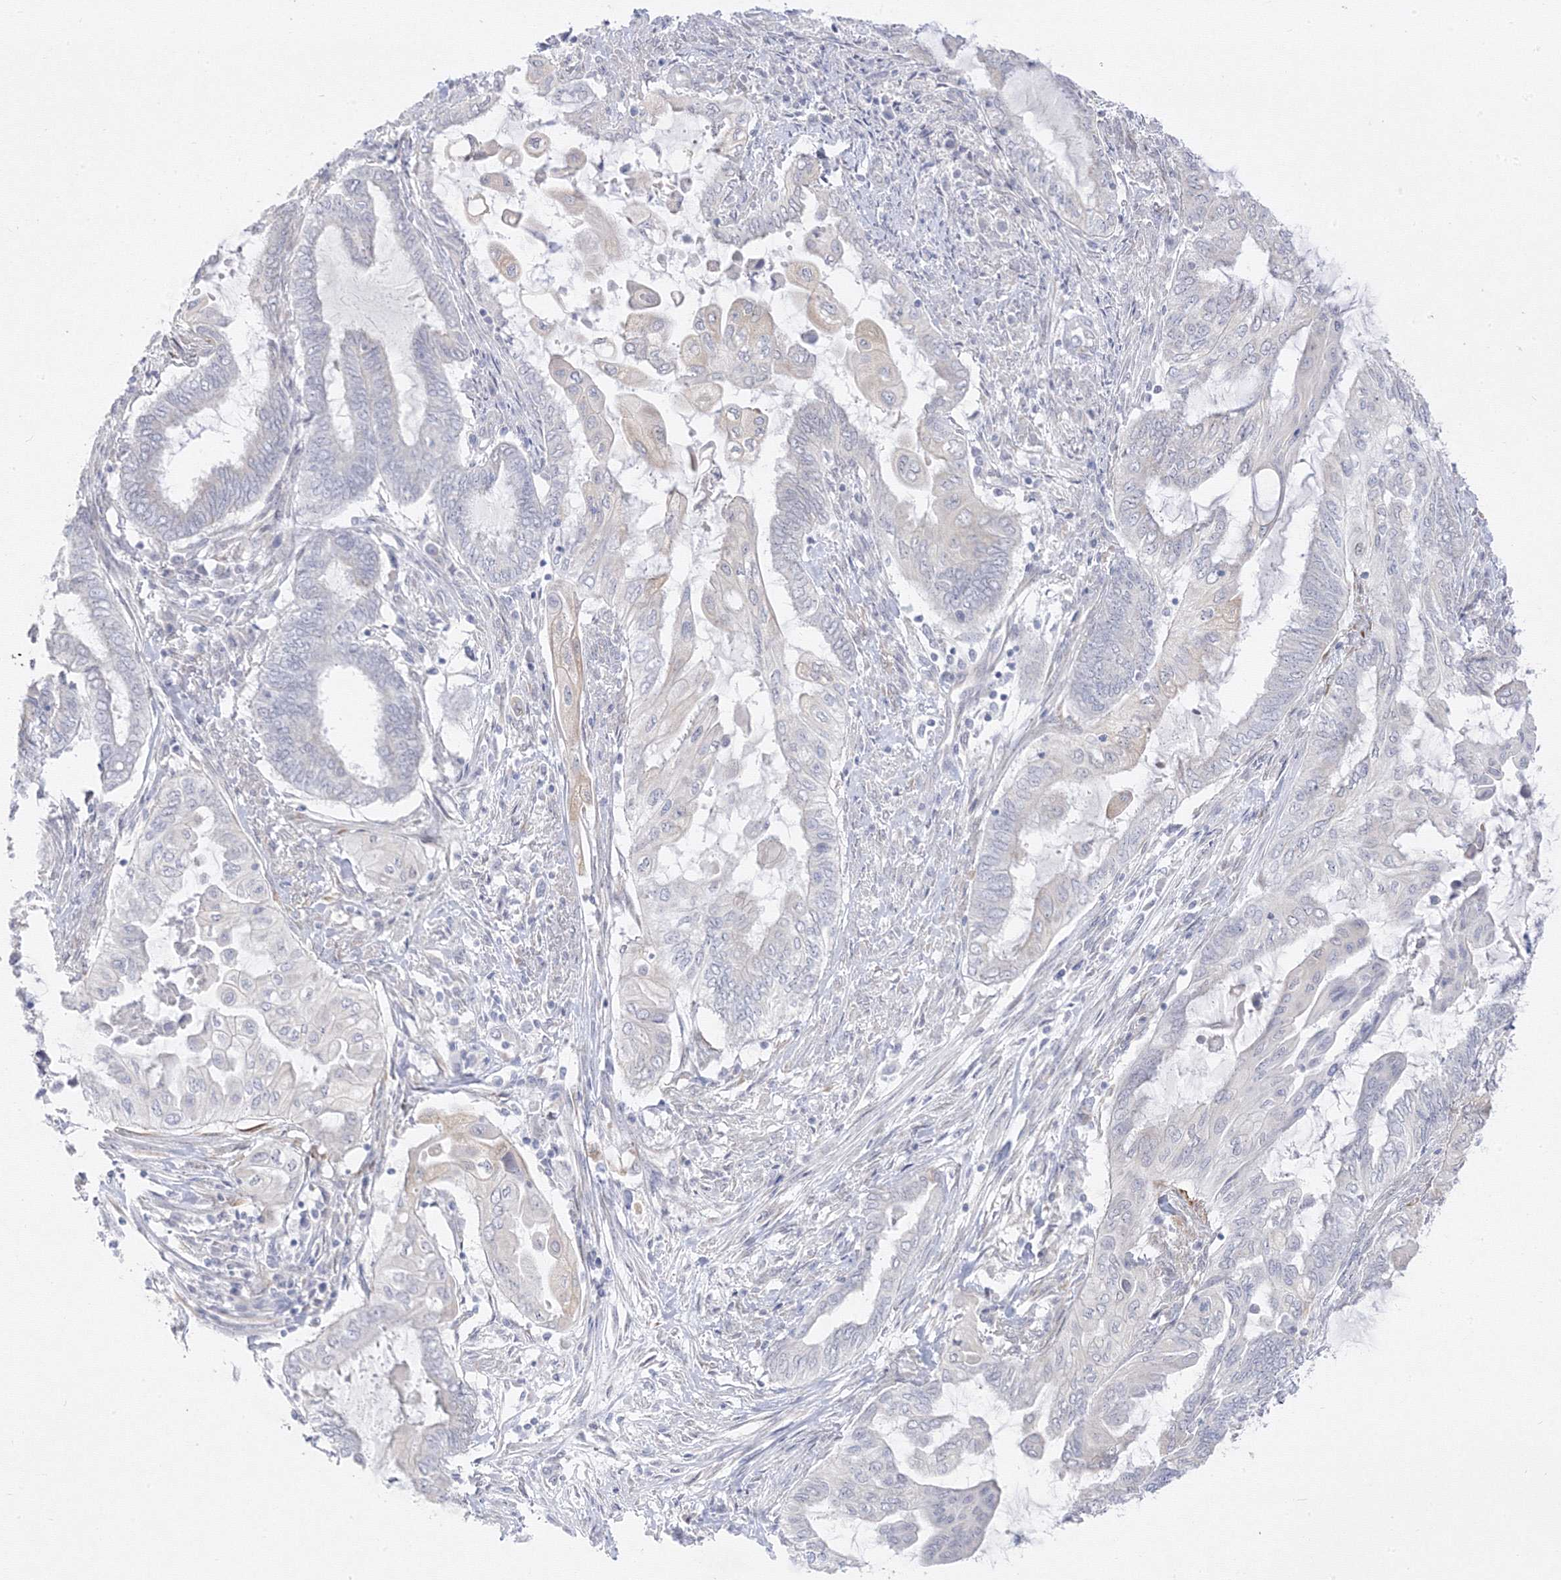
{"staining": {"intensity": "negative", "quantity": "none", "location": "none"}, "tissue": "endometrial cancer", "cell_type": "Tumor cells", "image_type": "cancer", "snomed": [{"axis": "morphology", "description": "Adenocarcinoma, NOS"}, {"axis": "topography", "description": "Uterus"}, {"axis": "topography", "description": "Endometrium"}], "caption": "Immunohistochemistry (IHC) histopathology image of neoplastic tissue: endometrial cancer stained with DAB reveals no significant protein positivity in tumor cells. (Brightfield microscopy of DAB immunohistochemistry at high magnification).", "gene": "C2CD2", "patient": {"sex": "female", "age": 70}}